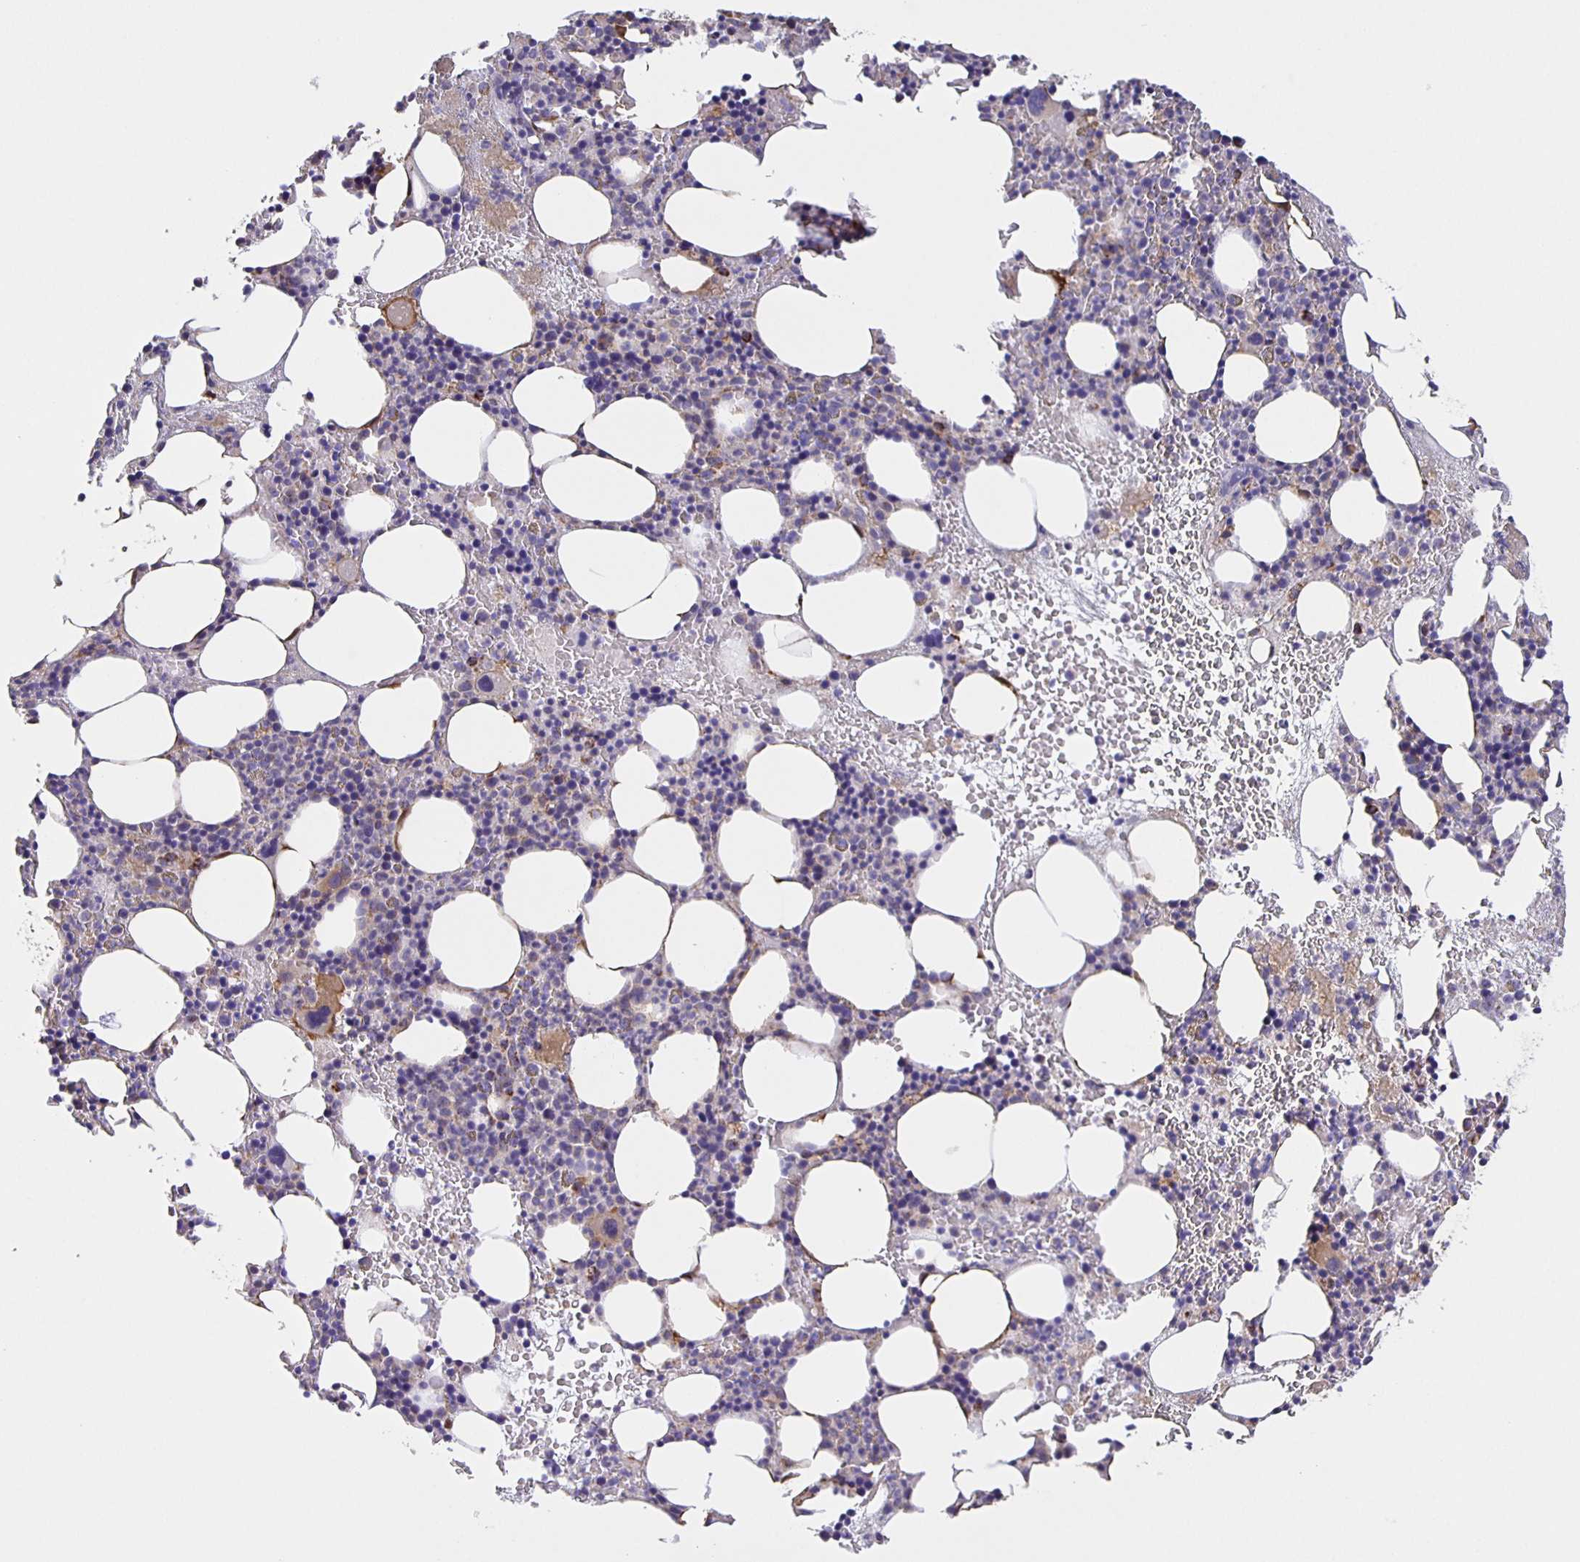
{"staining": {"intensity": "moderate", "quantity": "<25%", "location": "cytoplasmic/membranous"}, "tissue": "bone marrow", "cell_type": "Hematopoietic cells", "image_type": "normal", "snomed": [{"axis": "morphology", "description": "Normal tissue, NOS"}, {"axis": "topography", "description": "Bone marrow"}], "caption": "There is low levels of moderate cytoplasmic/membranous staining in hematopoietic cells of benign bone marrow, as demonstrated by immunohistochemical staining (brown color).", "gene": "JMJD4", "patient": {"sex": "female", "age": 72}}